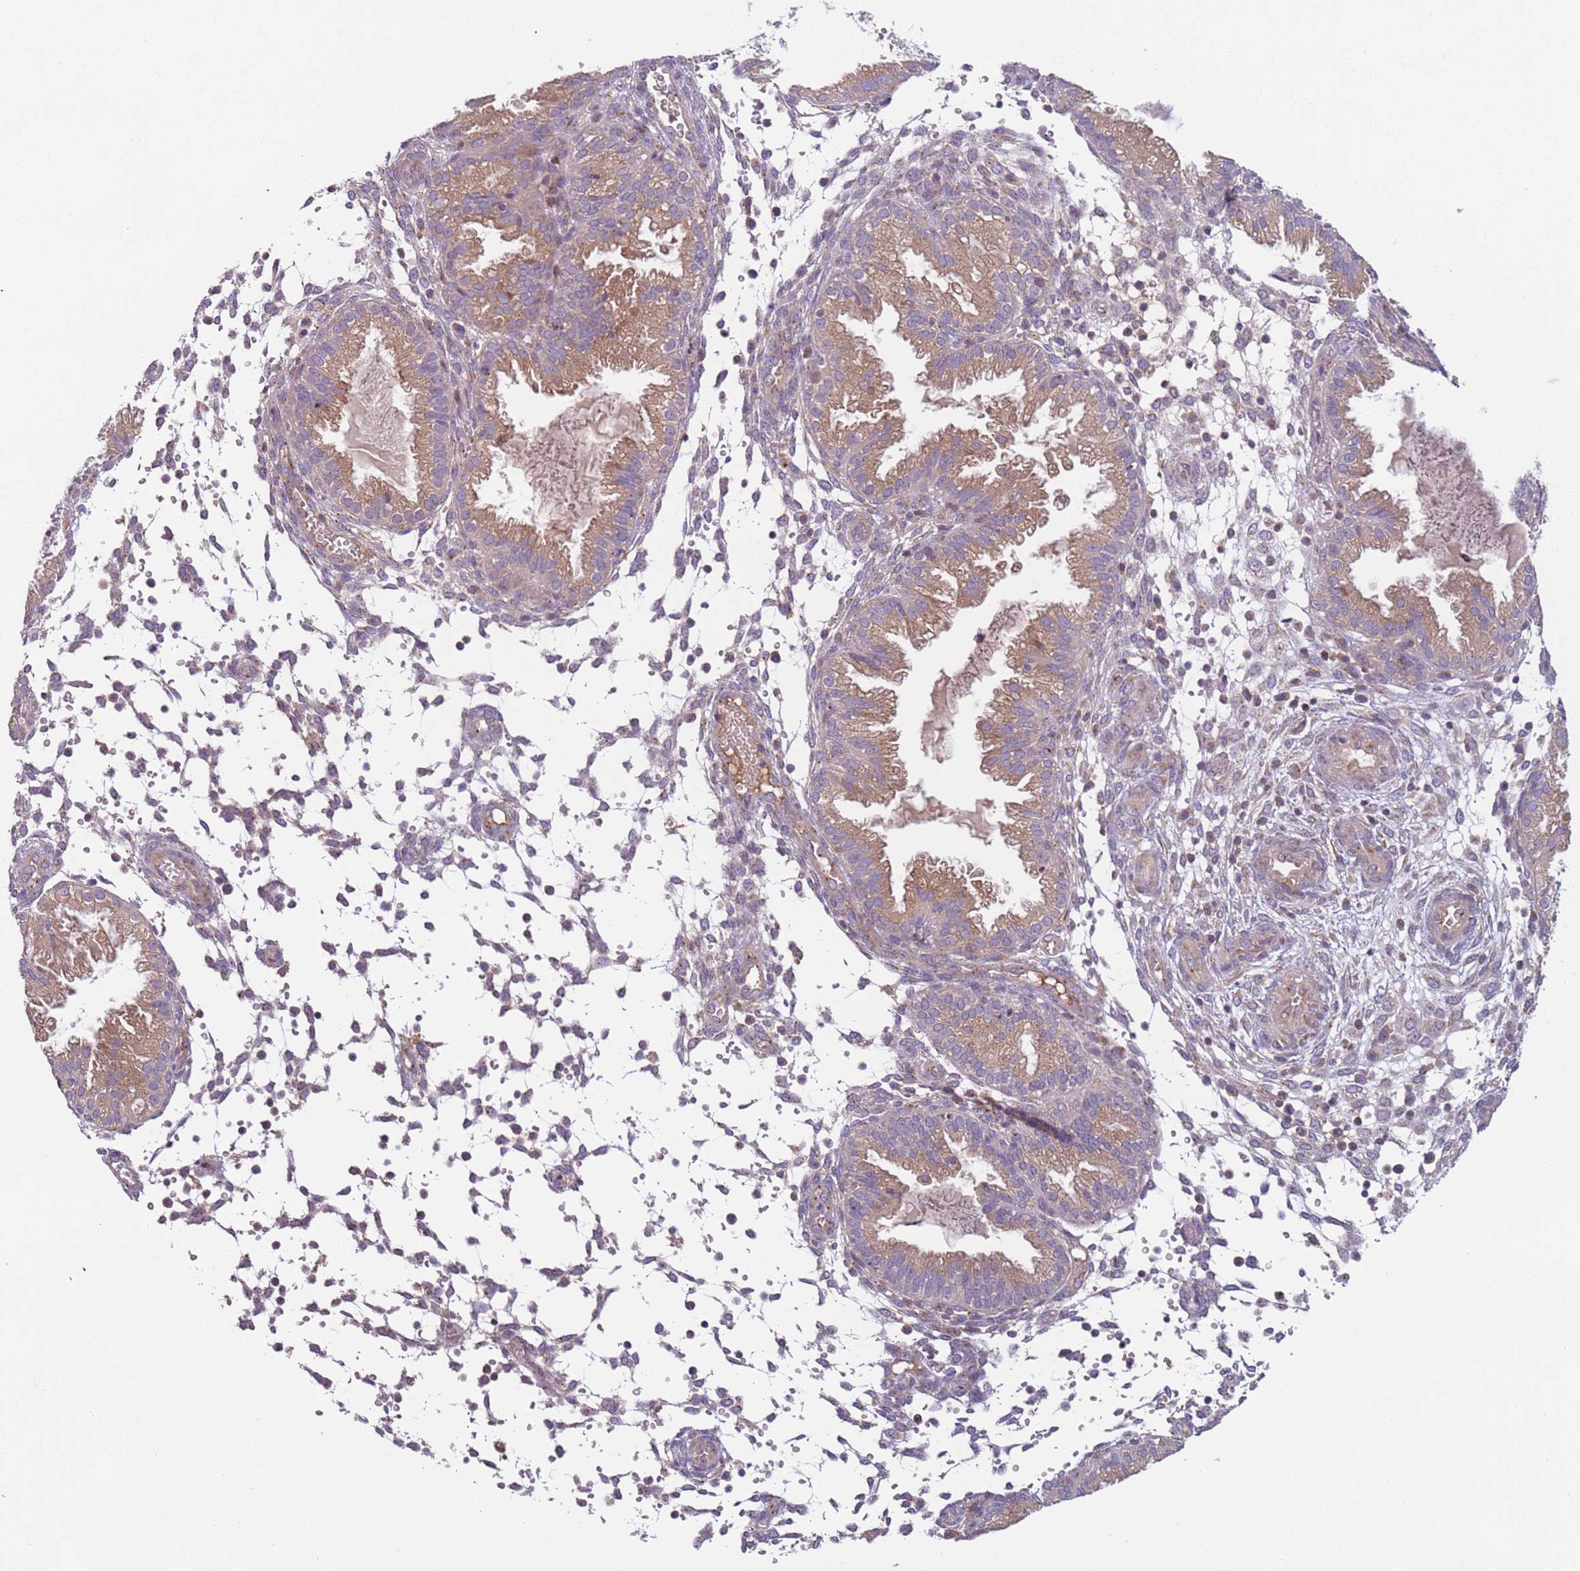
{"staining": {"intensity": "negative", "quantity": "none", "location": "none"}, "tissue": "endometrium", "cell_type": "Cells in endometrial stroma", "image_type": "normal", "snomed": [{"axis": "morphology", "description": "Normal tissue, NOS"}, {"axis": "topography", "description": "Endometrium"}], "caption": "This is an immunohistochemistry micrograph of normal endometrium. There is no expression in cells in endometrial stroma.", "gene": "AKTIP", "patient": {"sex": "female", "age": 33}}